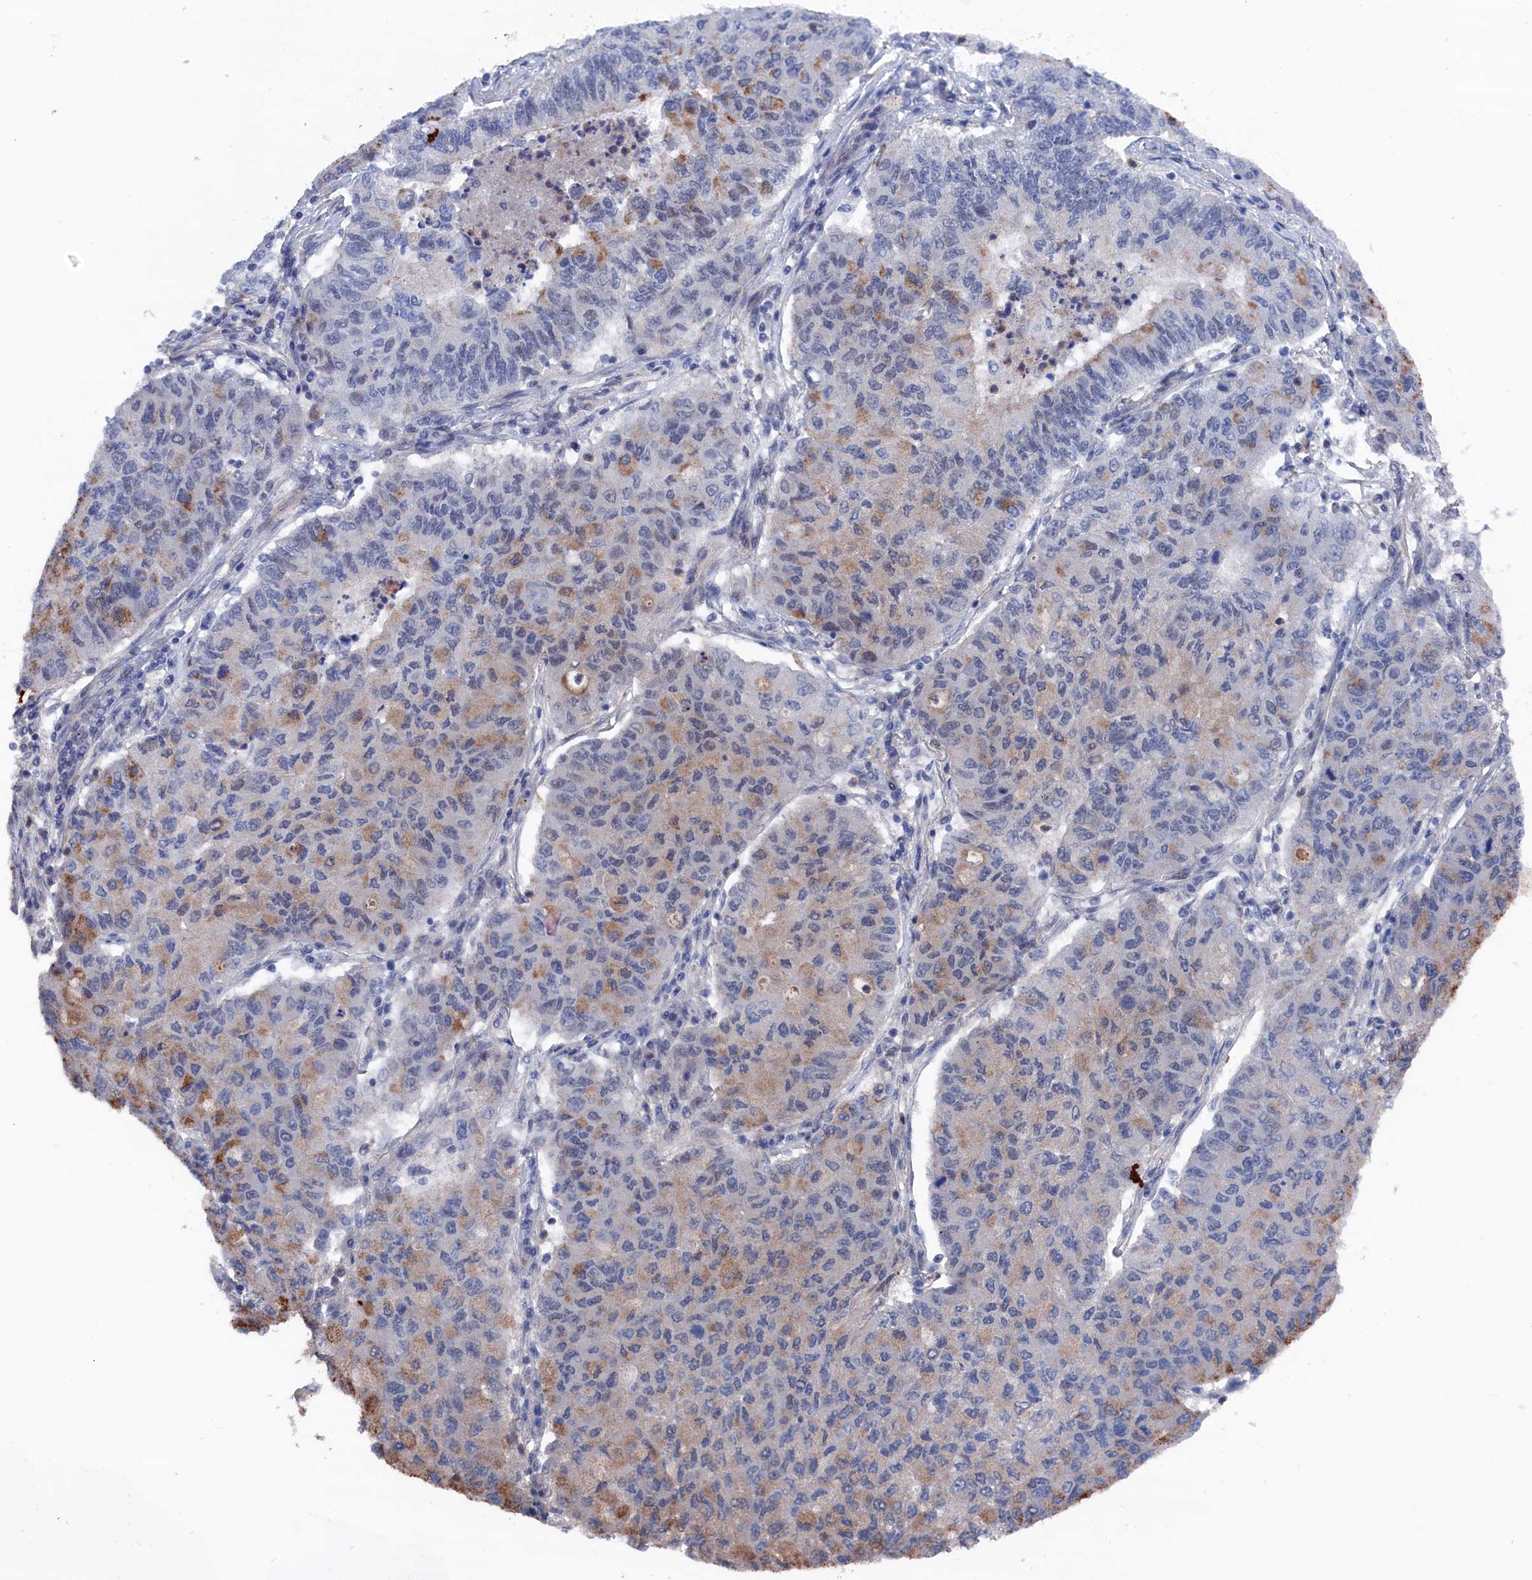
{"staining": {"intensity": "weak", "quantity": "25%-75%", "location": "cytoplasmic/membranous"}, "tissue": "lung cancer", "cell_type": "Tumor cells", "image_type": "cancer", "snomed": [{"axis": "morphology", "description": "Squamous cell carcinoma, NOS"}, {"axis": "topography", "description": "Lung"}], "caption": "Lung cancer (squamous cell carcinoma) stained with DAB (3,3'-diaminobenzidine) immunohistochemistry (IHC) demonstrates low levels of weak cytoplasmic/membranous staining in about 25%-75% of tumor cells.", "gene": "MARCHF3", "patient": {"sex": "male", "age": 74}}